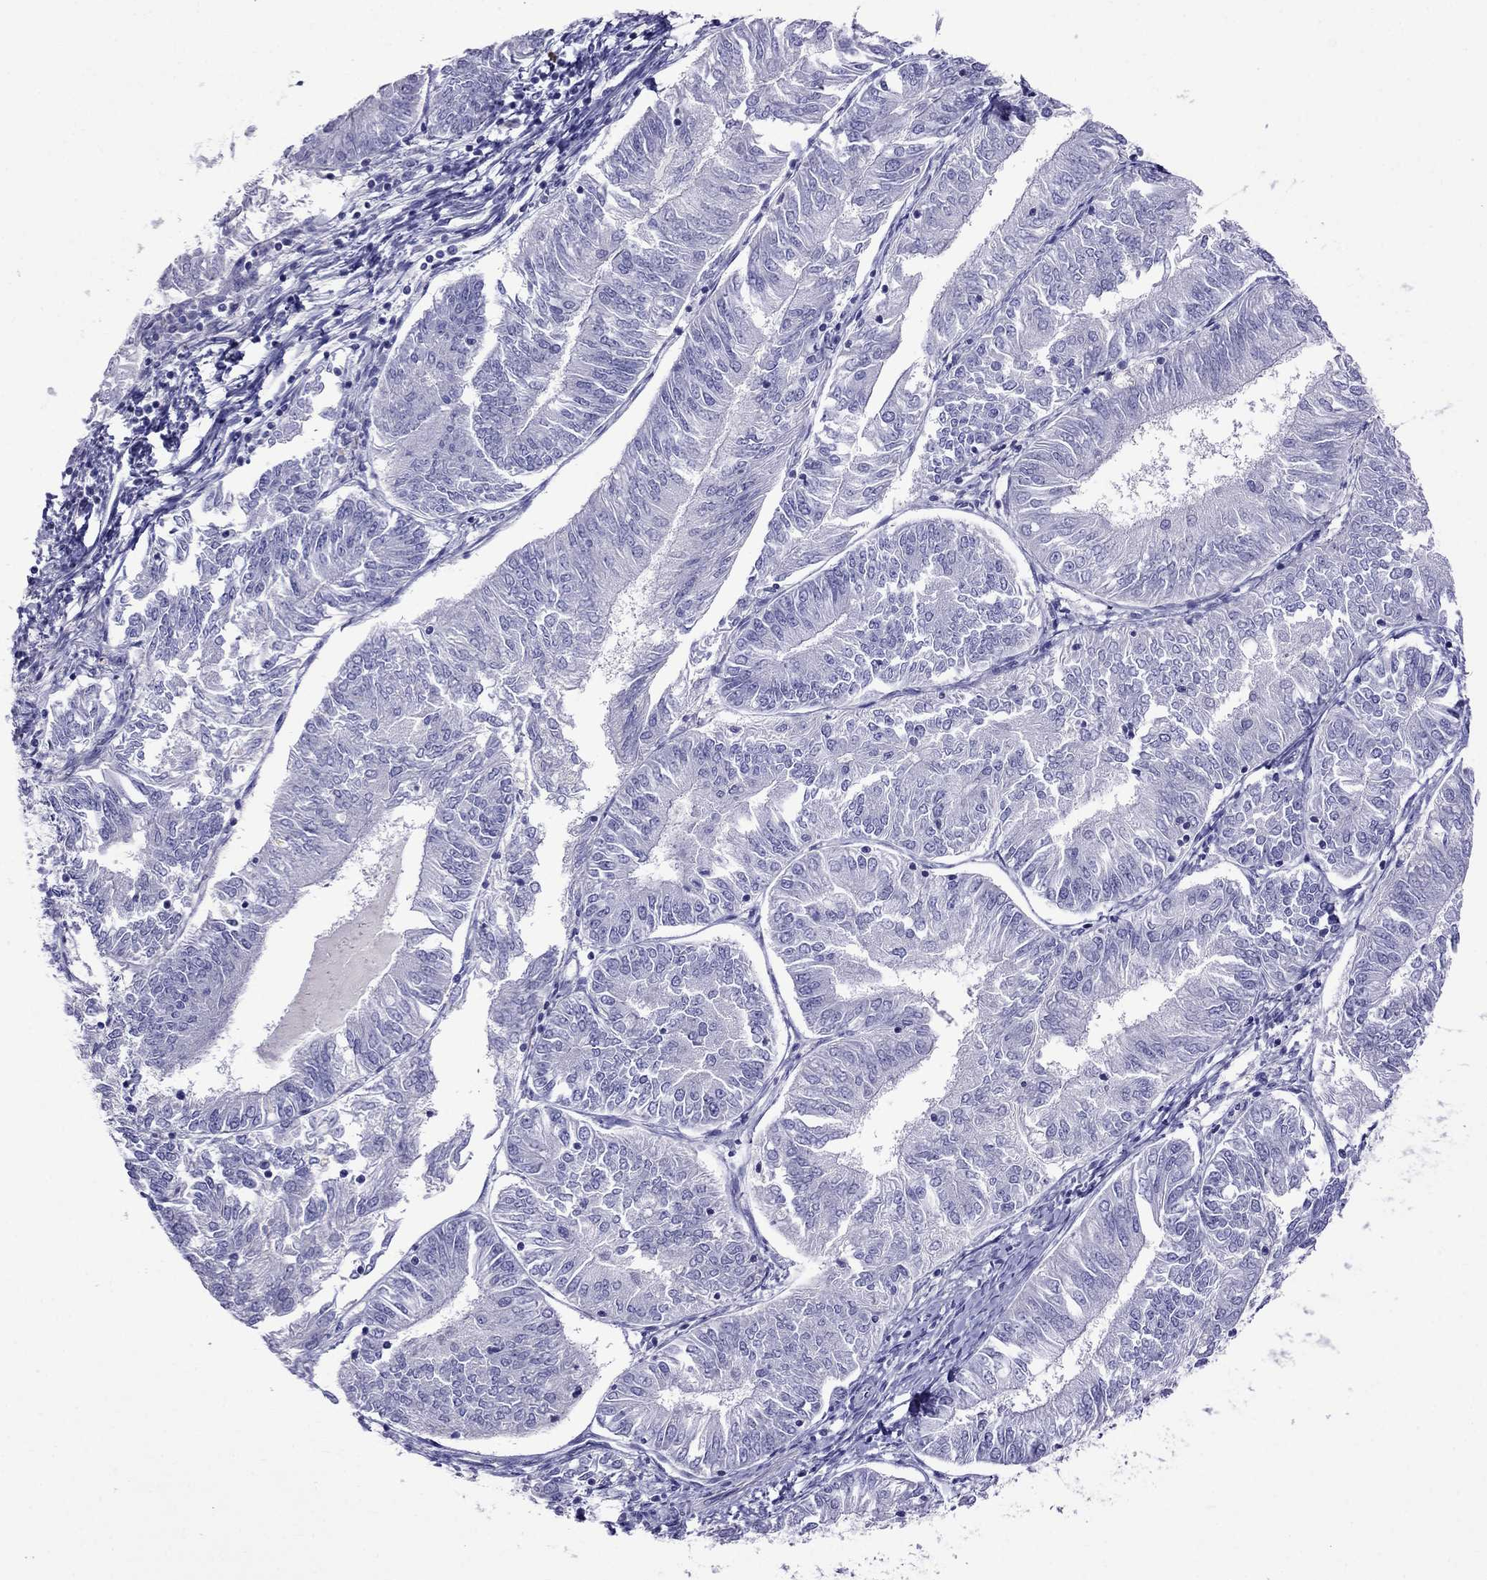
{"staining": {"intensity": "negative", "quantity": "none", "location": "none"}, "tissue": "endometrial cancer", "cell_type": "Tumor cells", "image_type": "cancer", "snomed": [{"axis": "morphology", "description": "Adenocarcinoma, NOS"}, {"axis": "topography", "description": "Endometrium"}], "caption": "This is an immunohistochemistry image of endometrial cancer (adenocarcinoma). There is no positivity in tumor cells.", "gene": "TDRD1", "patient": {"sex": "female", "age": 58}}